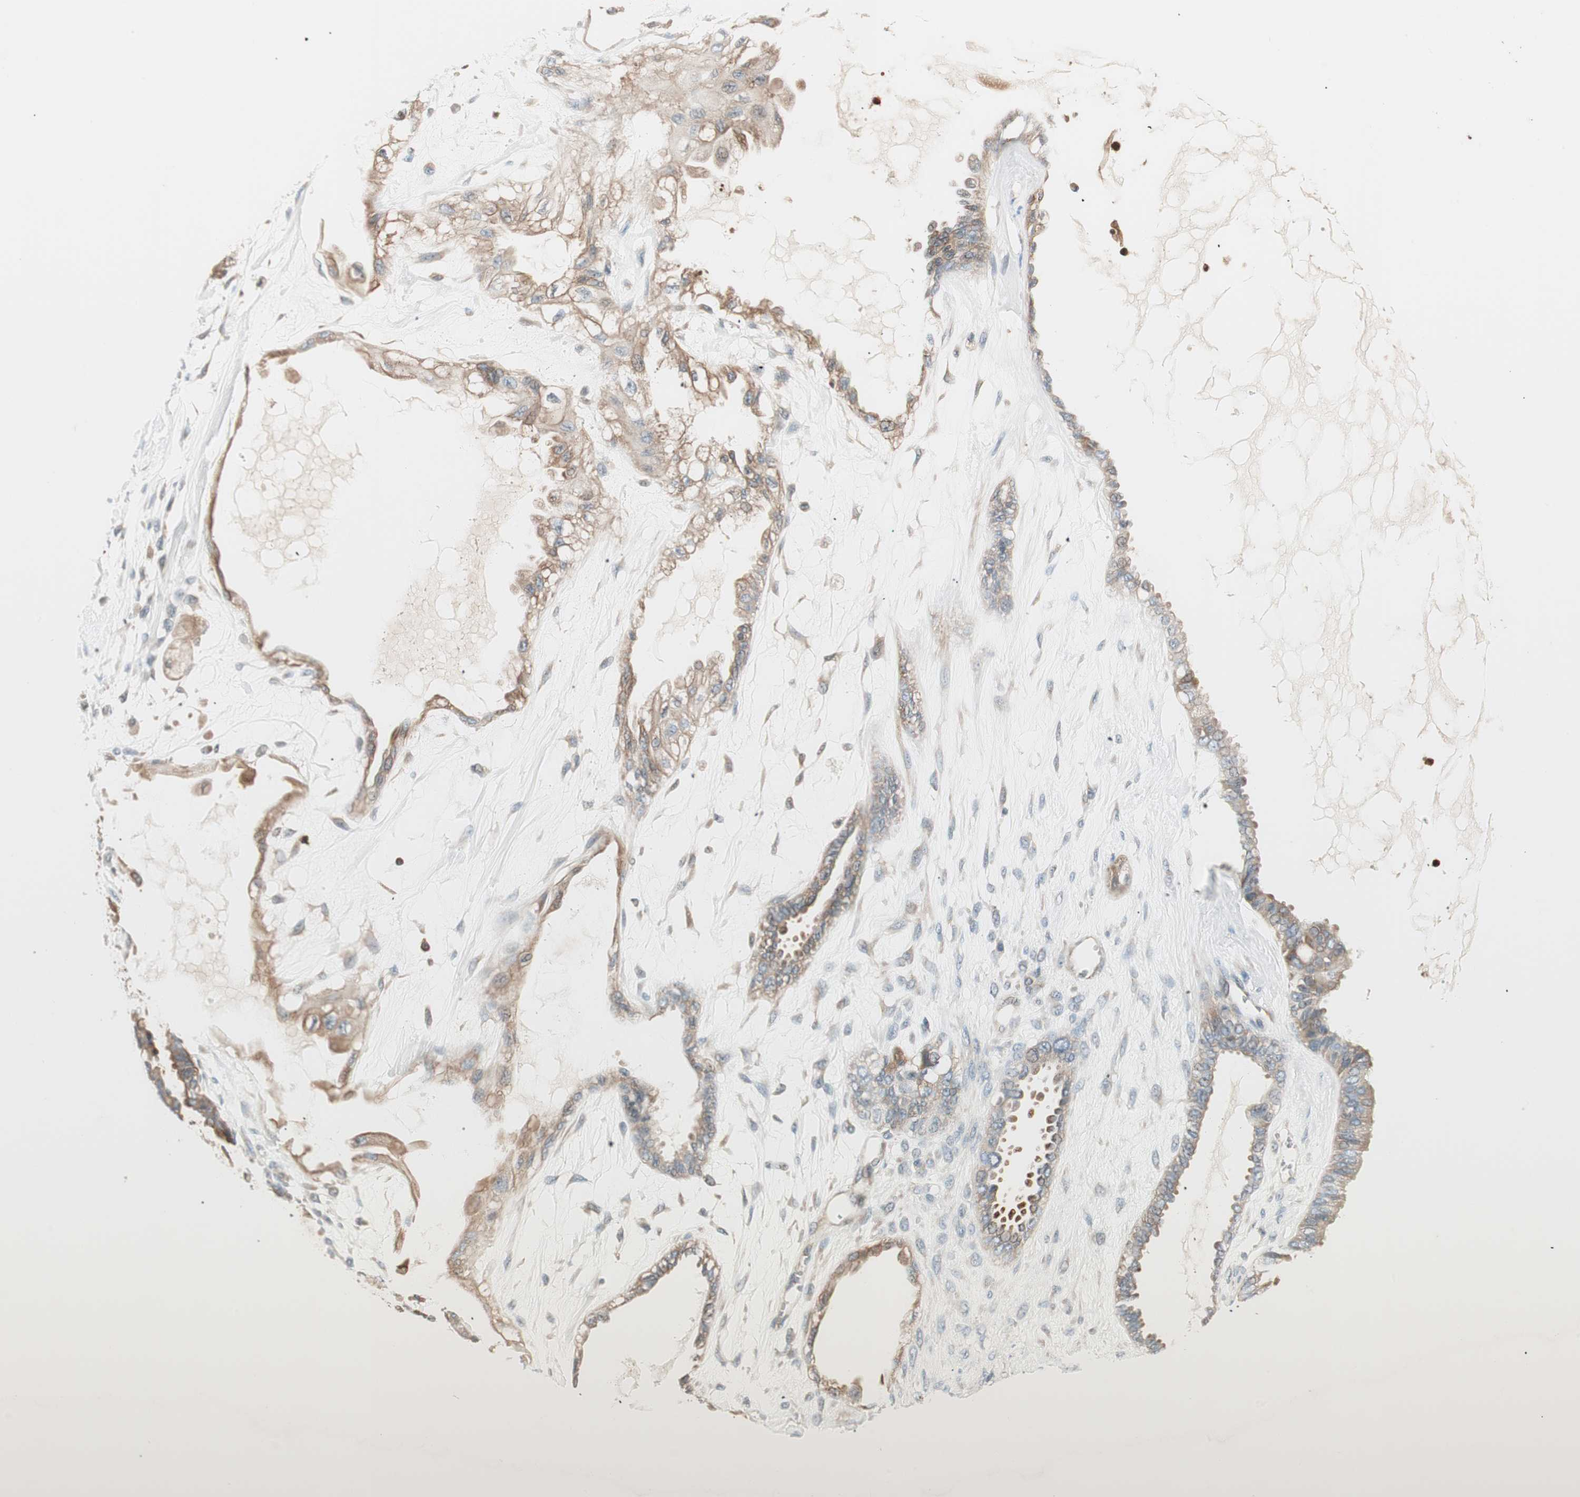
{"staining": {"intensity": "moderate", "quantity": ">75%", "location": "cytoplasmic/membranous"}, "tissue": "ovarian cancer", "cell_type": "Tumor cells", "image_type": "cancer", "snomed": [{"axis": "morphology", "description": "Carcinoma, NOS"}, {"axis": "morphology", "description": "Carcinoma, endometroid"}, {"axis": "topography", "description": "Ovary"}], "caption": "Human carcinoma (ovarian) stained for a protein (brown) shows moderate cytoplasmic/membranous positive positivity in about >75% of tumor cells.", "gene": "TSG101", "patient": {"sex": "female", "age": 50}}